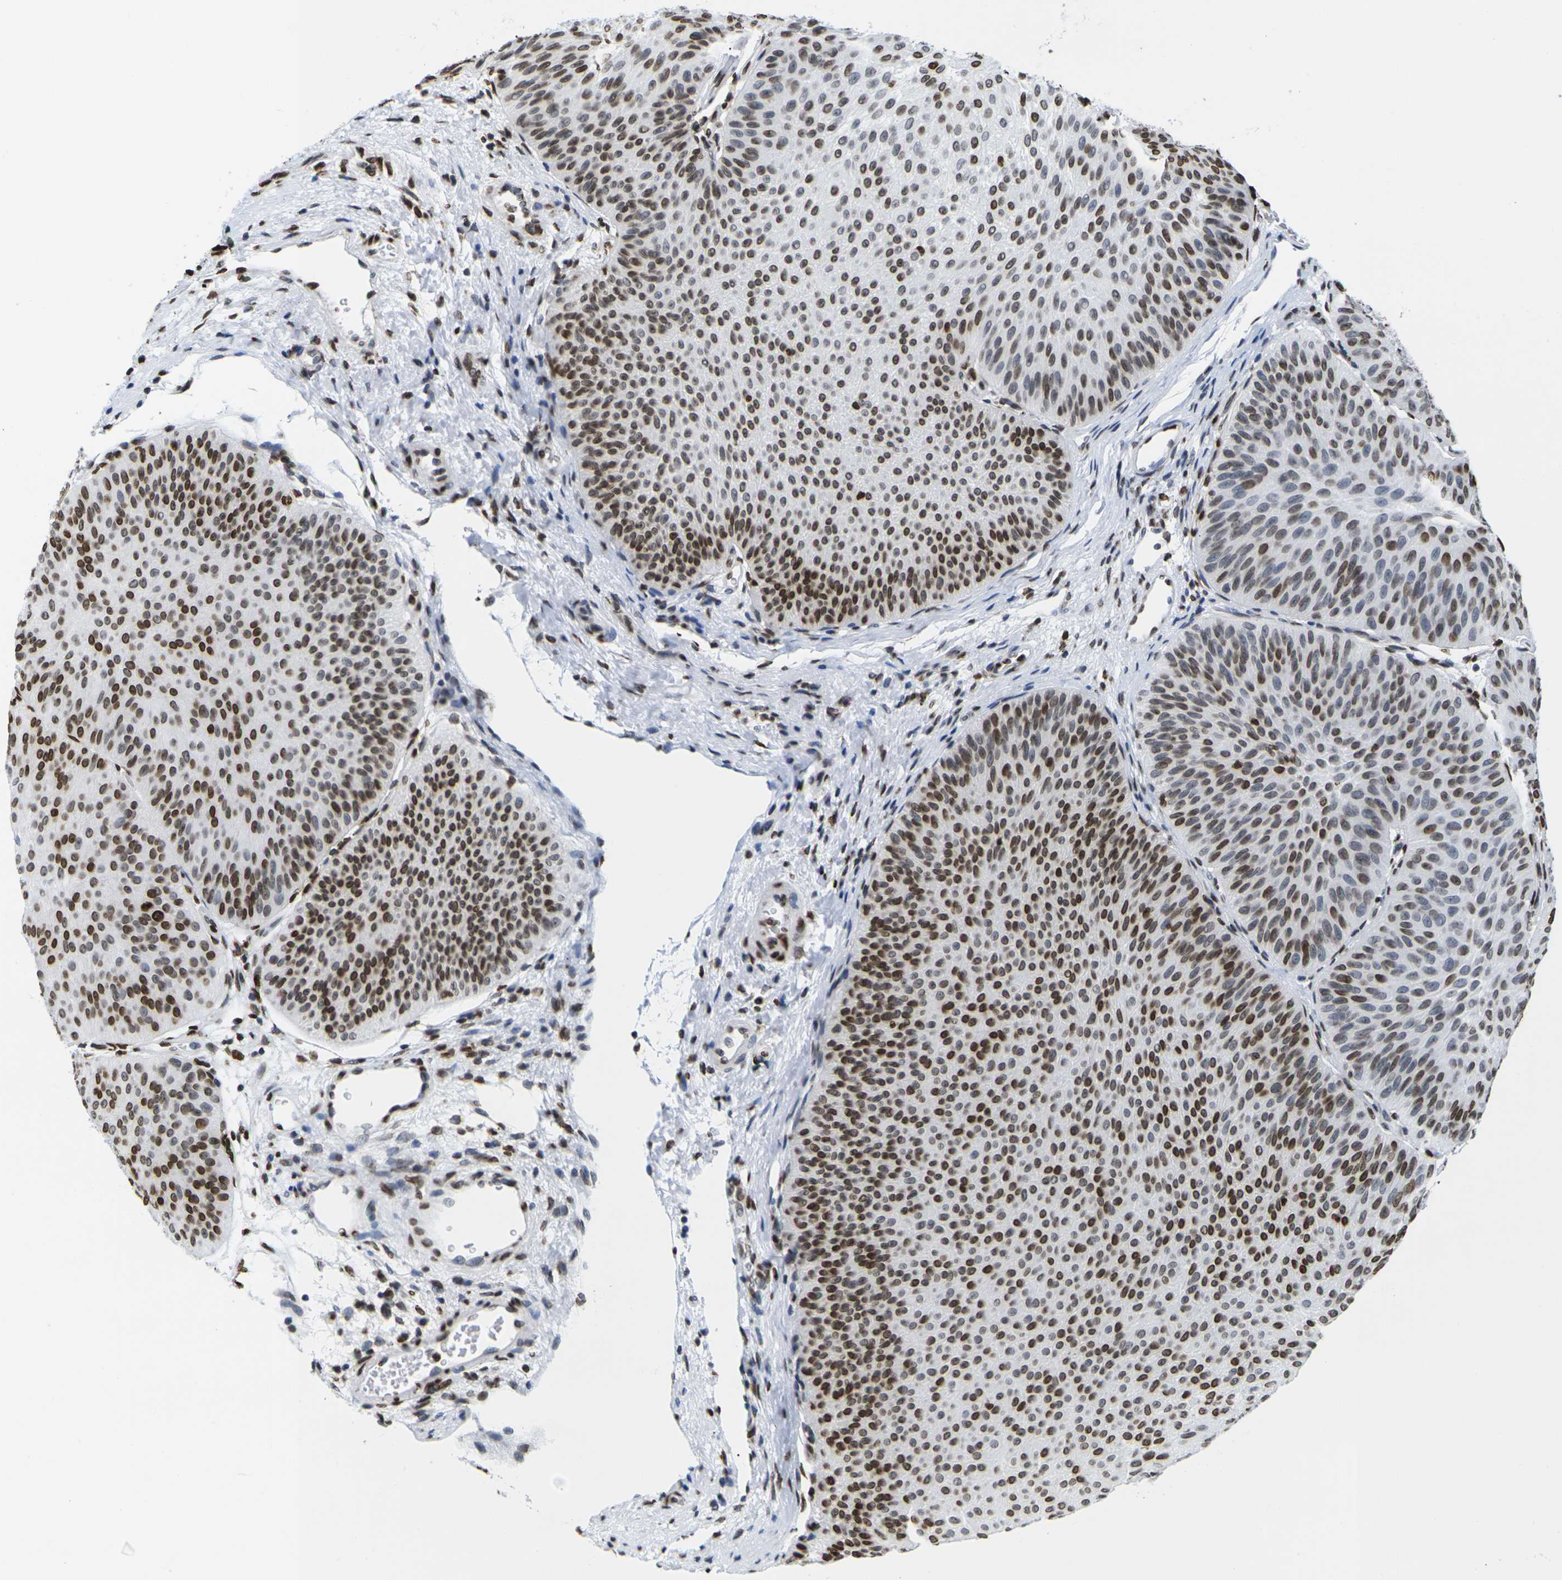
{"staining": {"intensity": "moderate", "quantity": ">75%", "location": "cytoplasmic/membranous,nuclear"}, "tissue": "urothelial cancer", "cell_type": "Tumor cells", "image_type": "cancer", "snomed": [{"axis": "morphology", "description": "Urothelial carcinoma, Low grade"}, {"axis": "topography", "description": "Urinary bladder"}], "caption": "Urothelial cancer was stained to show a protein in brown. There is medium levels of moderate cytoplasmic/membranous and nuclear positivity in about >75% of tumor cells.", "gene": "H2AC21", "patient": {"sex": "female", "age": 60}}